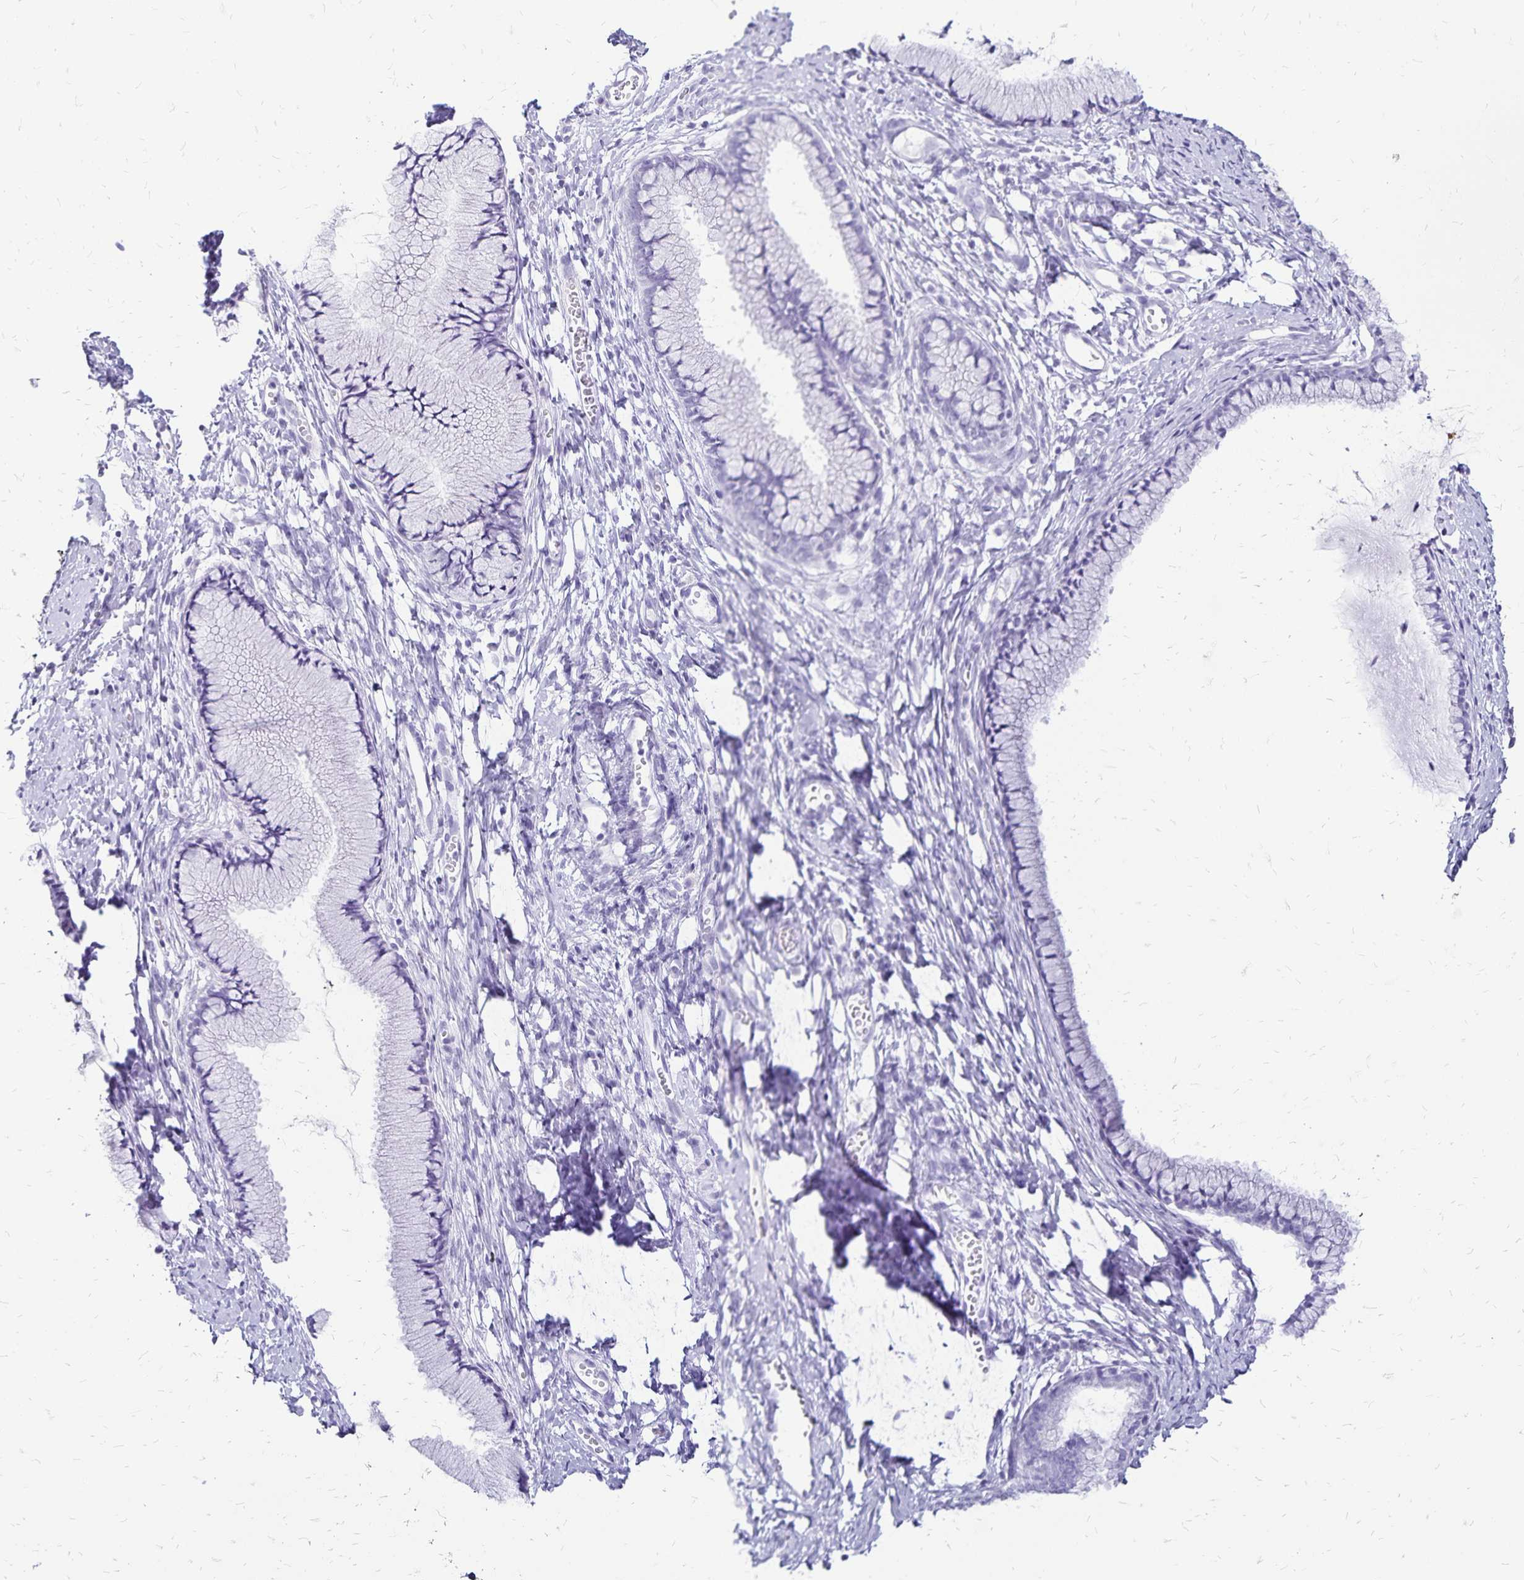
{"staining": {"intensity": "negative", "quantity": "none", "location": "none"}, "tissue": "cervix", "cell_type": "Glandular cells", "image_type": "normal", "snomed": [{"axis": "morphology", "description": "Normal tissue, NOS"}, {"axis": "topography", "description": "Cervix"}], "caption": "Cervix stained for a protein using IHC exhibits no staining glandular cells.", "gene": "LIN28B", "patient": {"sex": "female", "age": 40}}